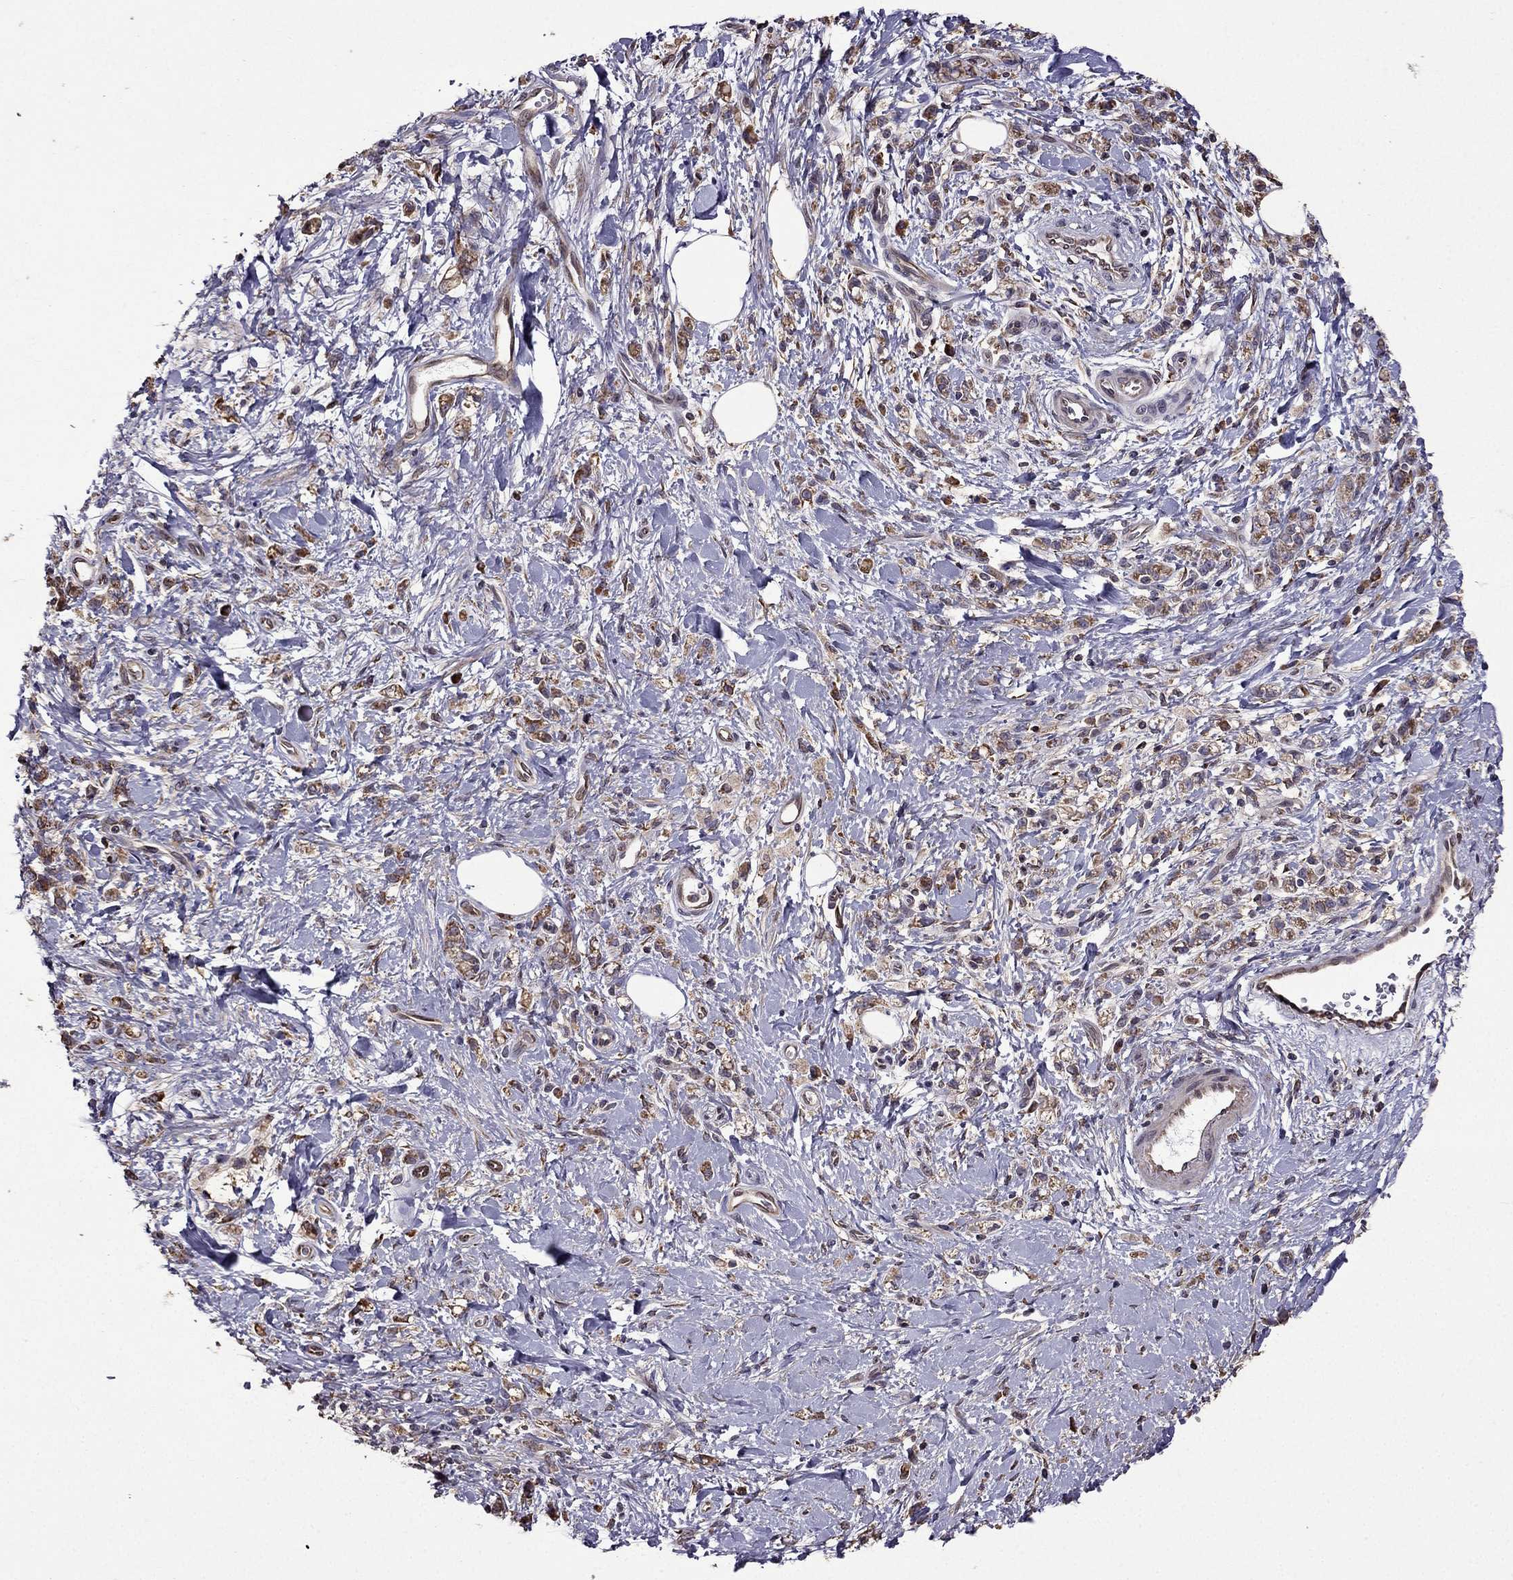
{"staining": {"intensity": "weak", "quantity": ">75%", "location": "cytoplasmic/membranous"}, "tissue": "stomach cancer", "cell_type": "Tumor cells", "image_type": "cancer", "snomed": [{"axis": "morphology", "description": "Adenocarcinoma, NOS"}, {"axis": "topography", "description": "Stomach"}], "caption": "Tumor cells display low levels of weak cytoplasmic/membranous expression in approximately >75% of cells in stomach cancer. (DAB IHC, brown staining for protein, blue staining for nuclei).", "gene": "IKBIP", "patient": {"sex": "male", "age": 77}}